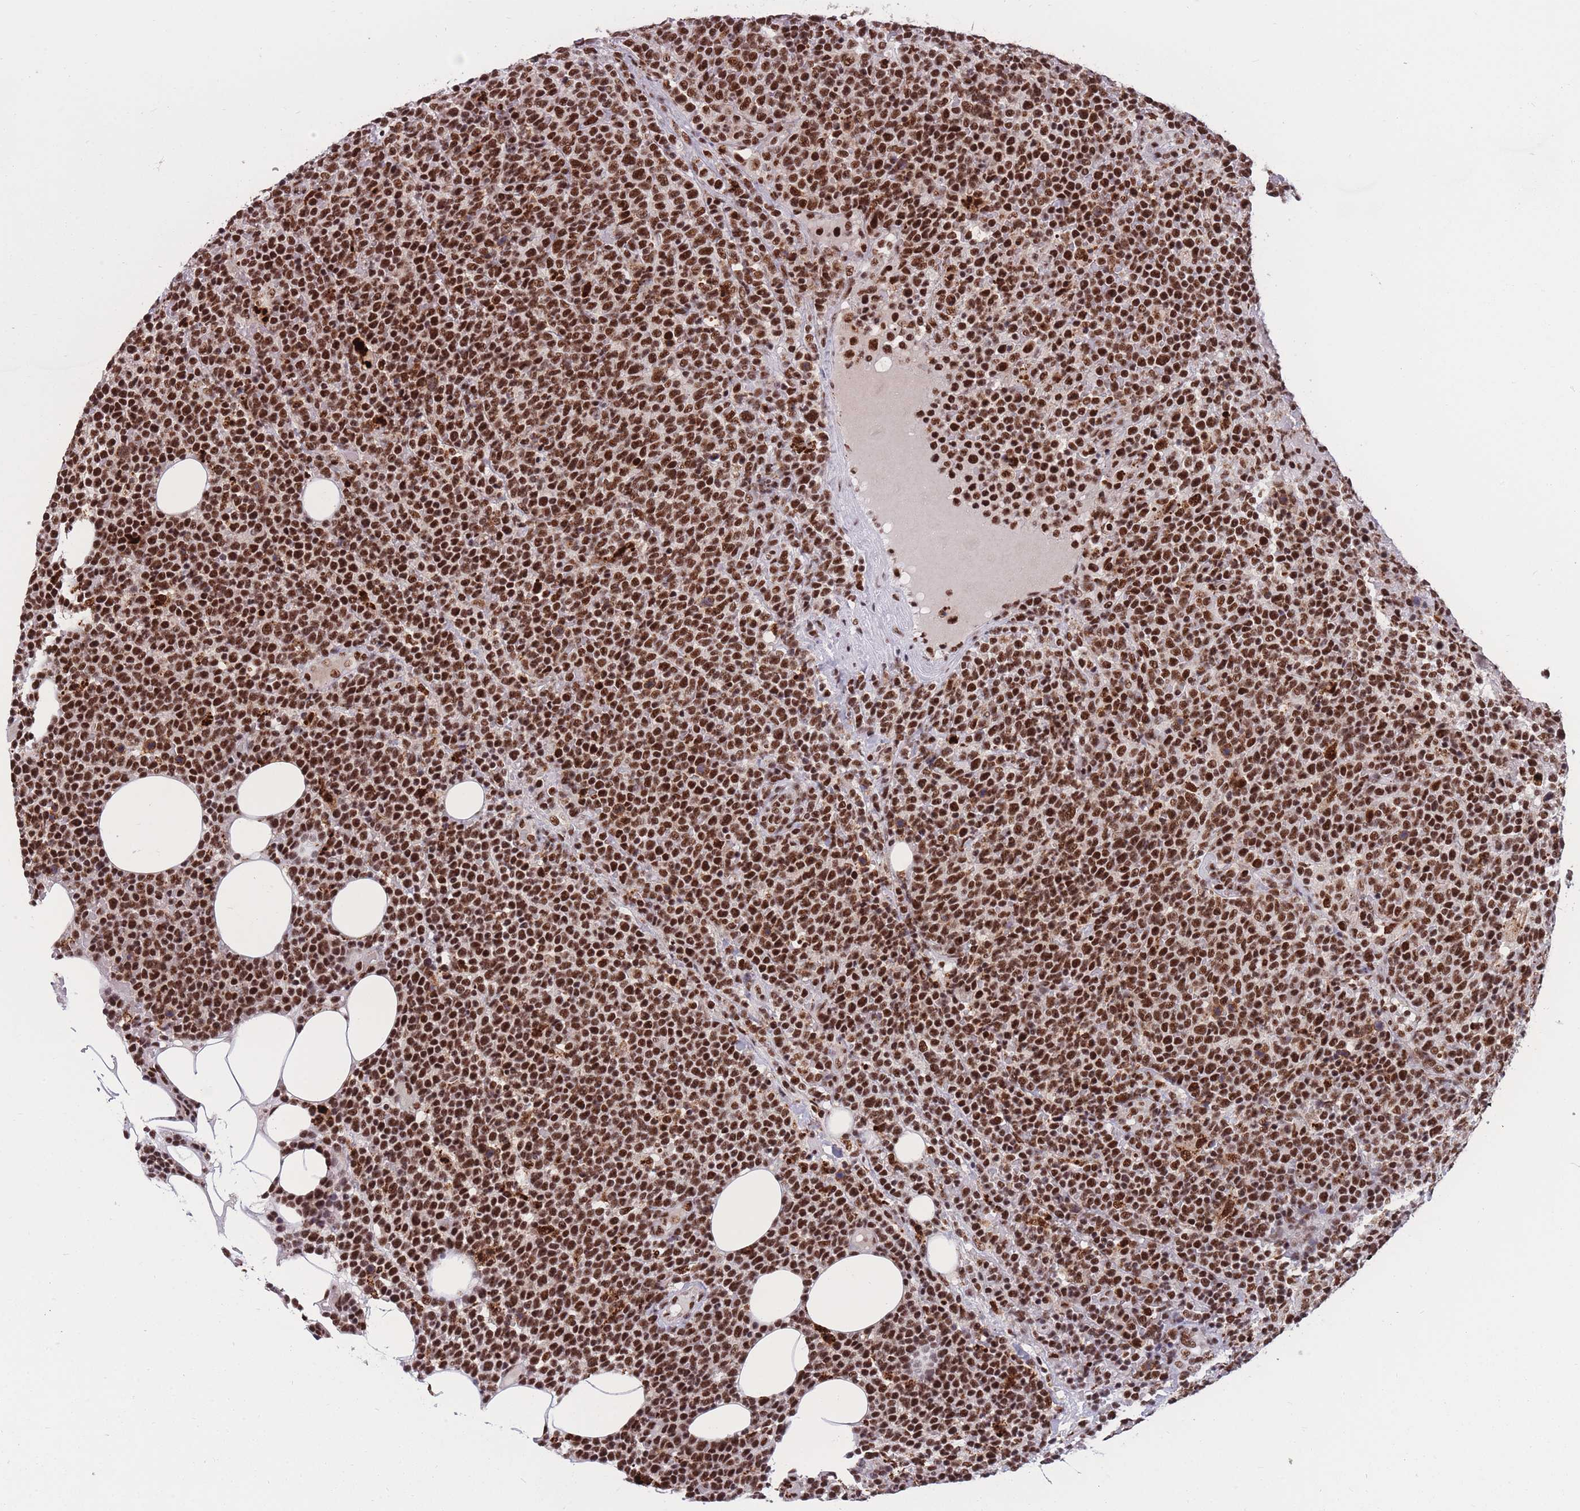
{"staining": {"intensity": "strong", "quantity": ">75%", "location": "nuclear"}, "tissue": "lymphoma", "cell_type": "Tumor cells", "image_type": "cancer", "snomed": [{"axis": "morphology", "description": "Malignant lymphoma, non-Hodgkin's type, High grade"}, {"axis": "topography", "description": "Lymph node"}], "caption": "Malignant lymphoma, non-Hodgkin's type (high-grade) stained with immunohistochemistry reveals strong nuclear staining in approximately >75% of tumor cells.", "gene": "PRPF19", "patient": {"sex": "male", "age": 61}}